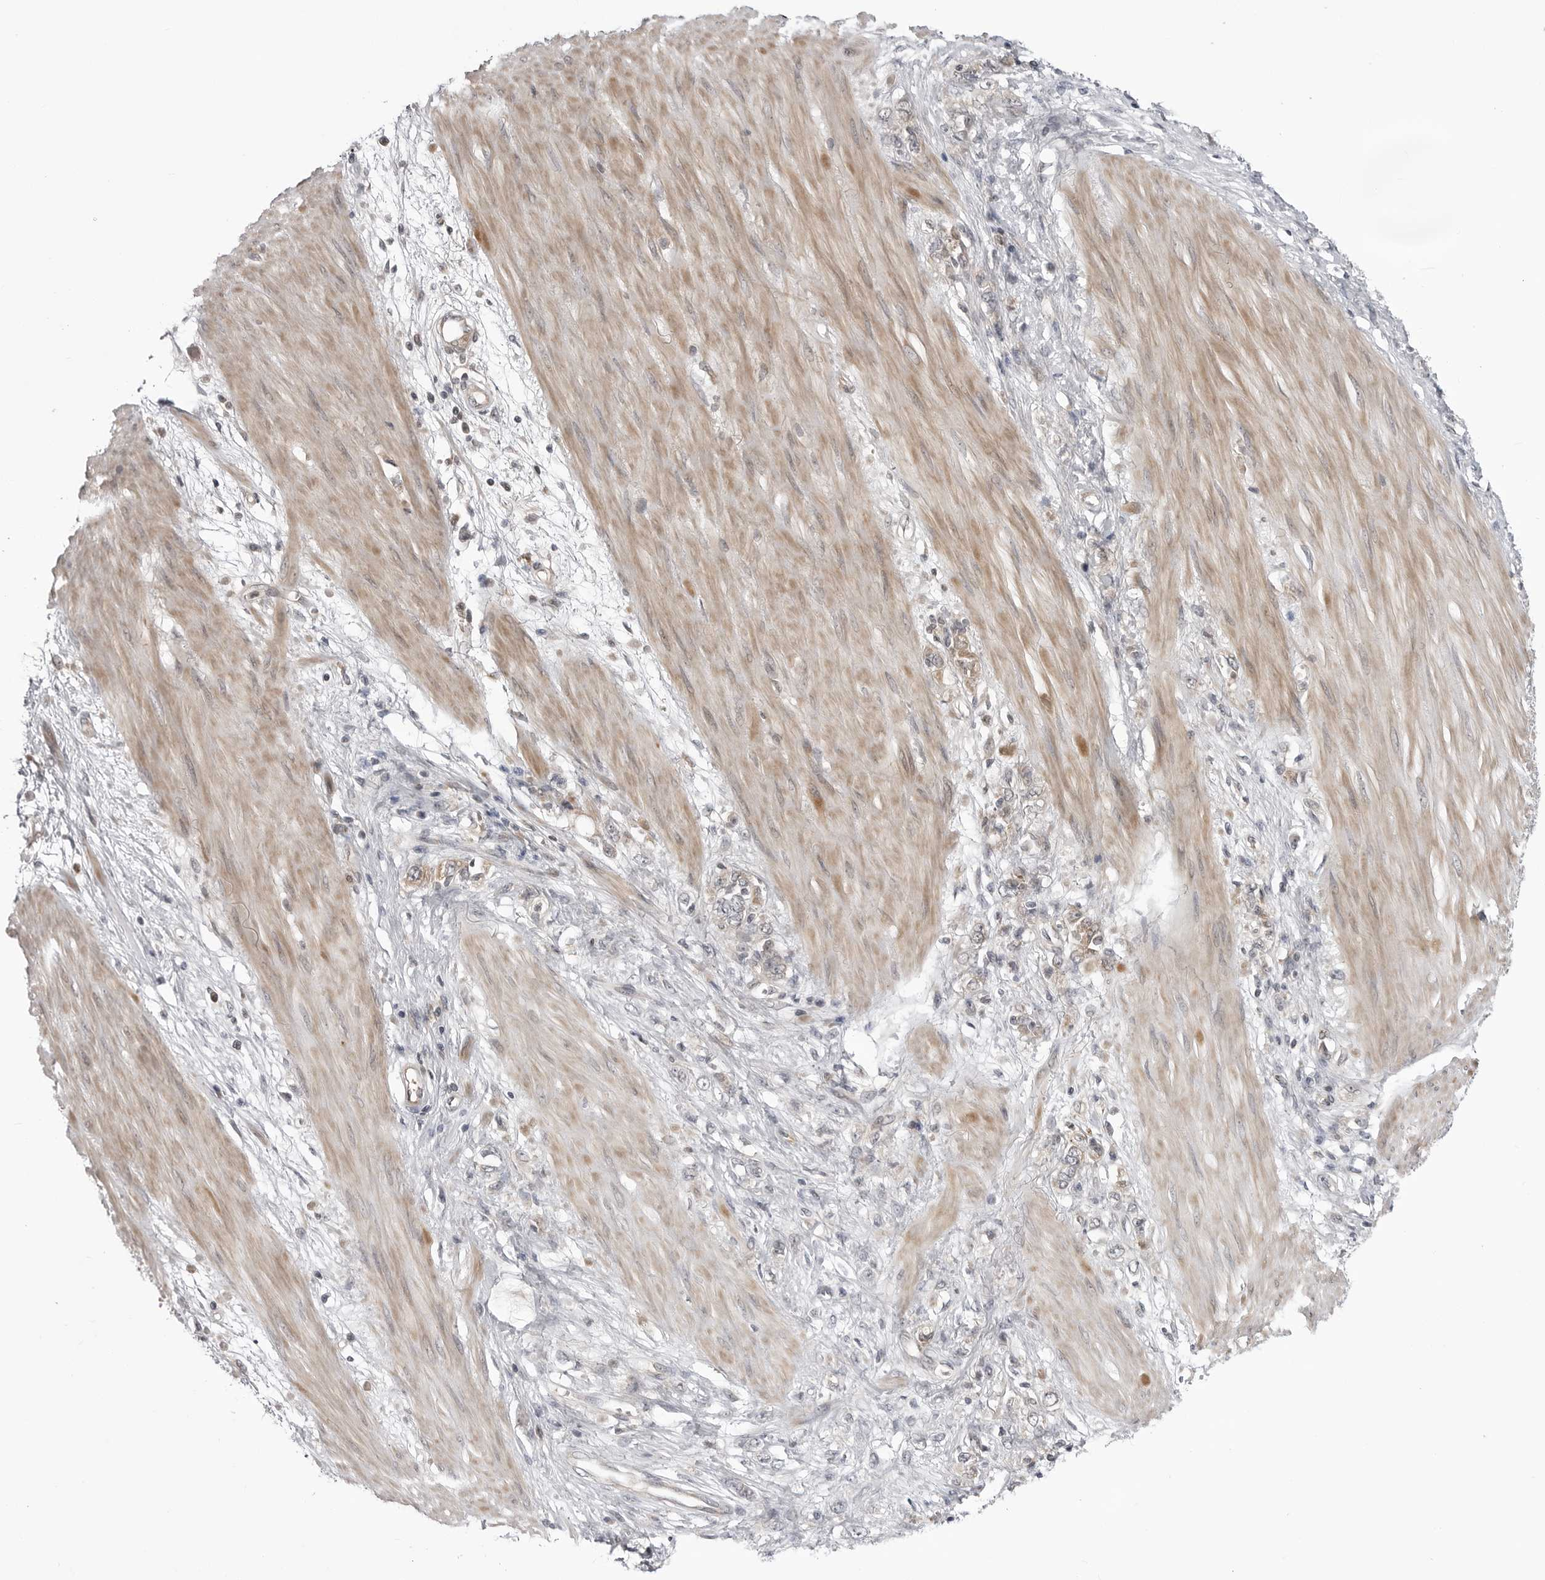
{"staining": {"intensity": "weak", "quantity": "<25%", "location": "cytoplasmic/membranous"}, "tissue": "stomach cancer", "cell_type": "Tumor cells", "image_type": "cancer", "snomed": [{"axis": "morphology", "description": "Adenocarcinoma, NOS"}, {"axis": "topography", "description": "Stomach"}], "caption": "DAB (3,3'-diaminobenzidine) immunohistochemical staining of human stomach adenocarcinoma reveals no significant expression in tumor cells.", "gene": "CCDC18", "patient": {"sex": "female", "age": 76}}